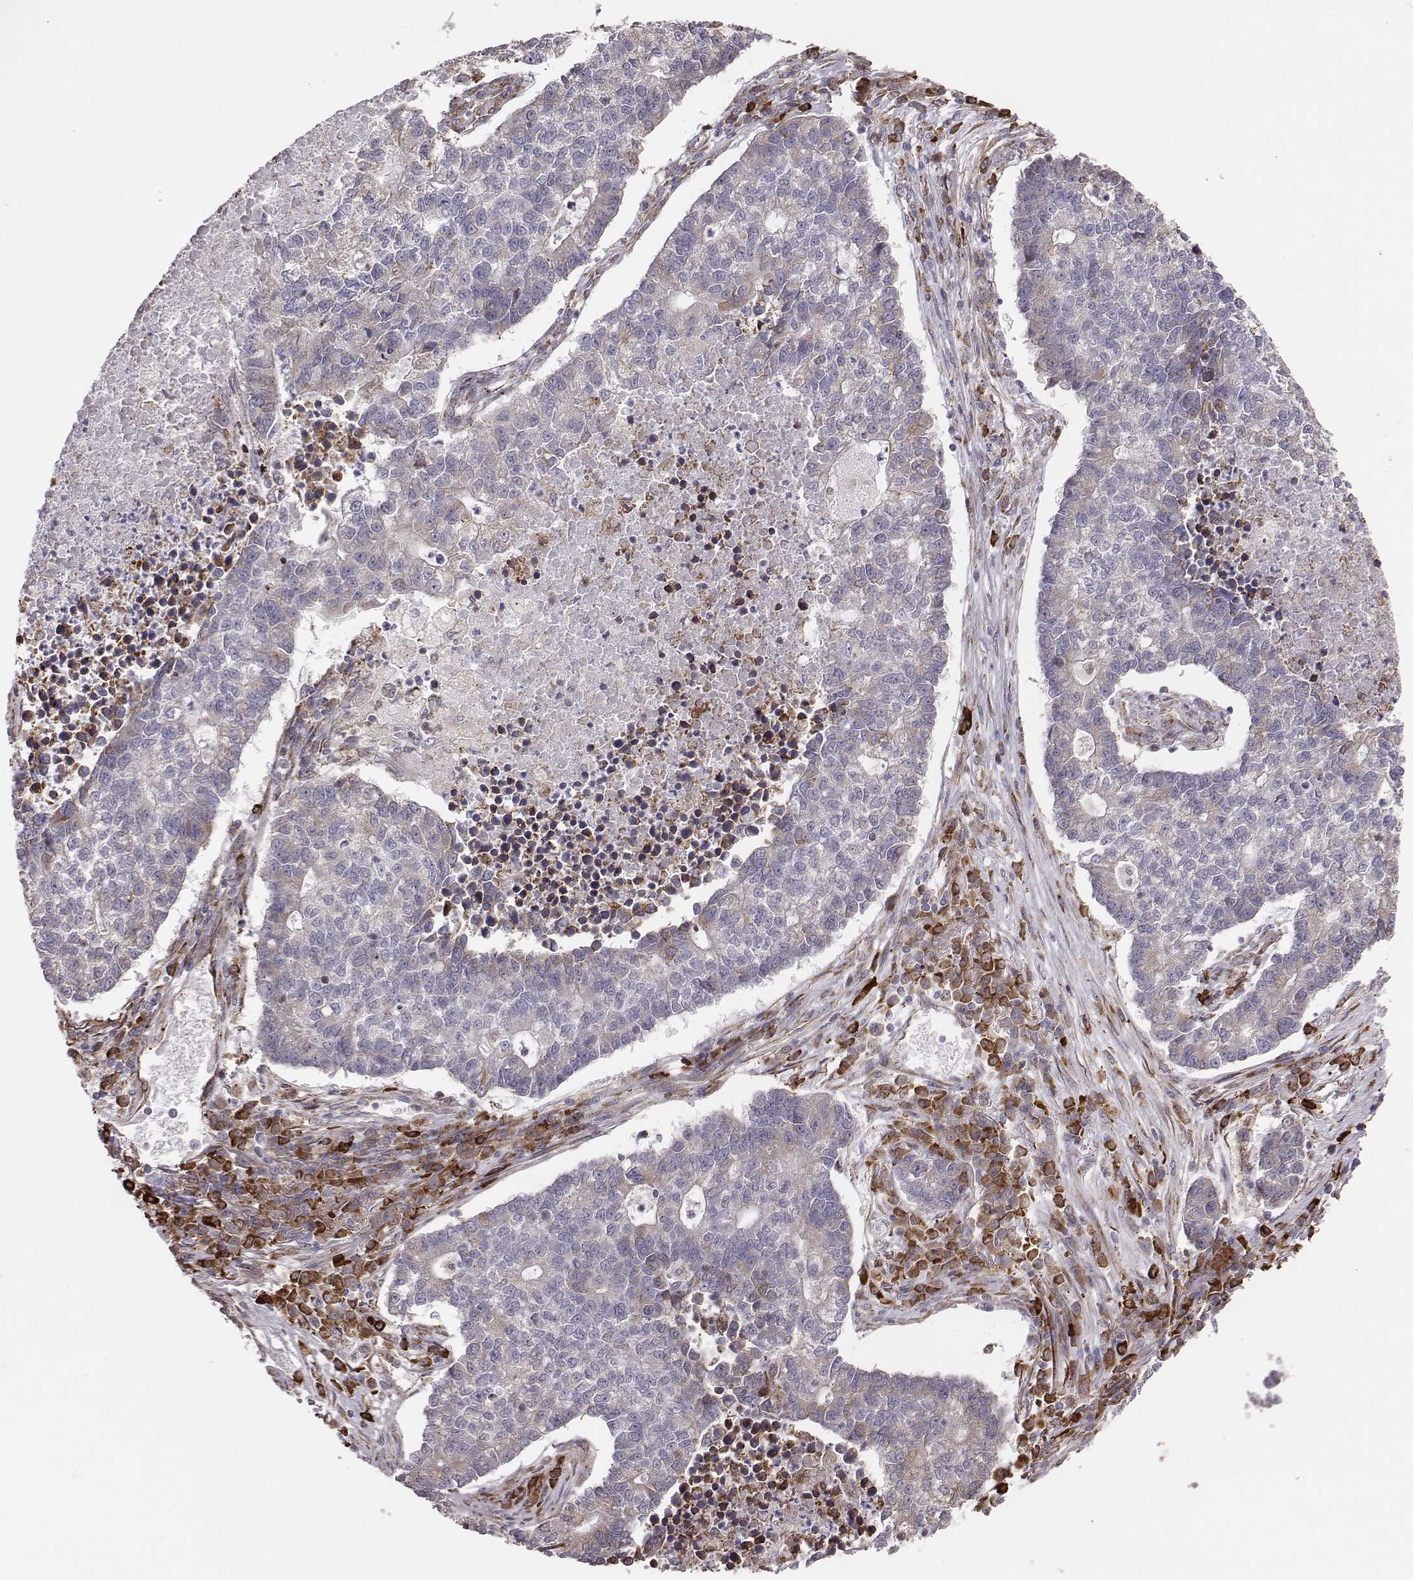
{"staining": {"intensity": "weak", "quantity": "<25%", "location": "cytoplasmic/membranous"}, "tissue": "lung cancer", "cell_type": "Tumor cells", "image_type": "cancer", "snomed": [{"axis": "morphology", "description": "Adenocarcinoma, NOS"}, {"axis": "topography", "description": "Lung"}], "caption": "Lung adenocarcinoma was stained to show a protein in brown. There is no significant positivity in tumor cells.", "gene": "SELENOI", "patient": {"sex": "male", "age": 57}}